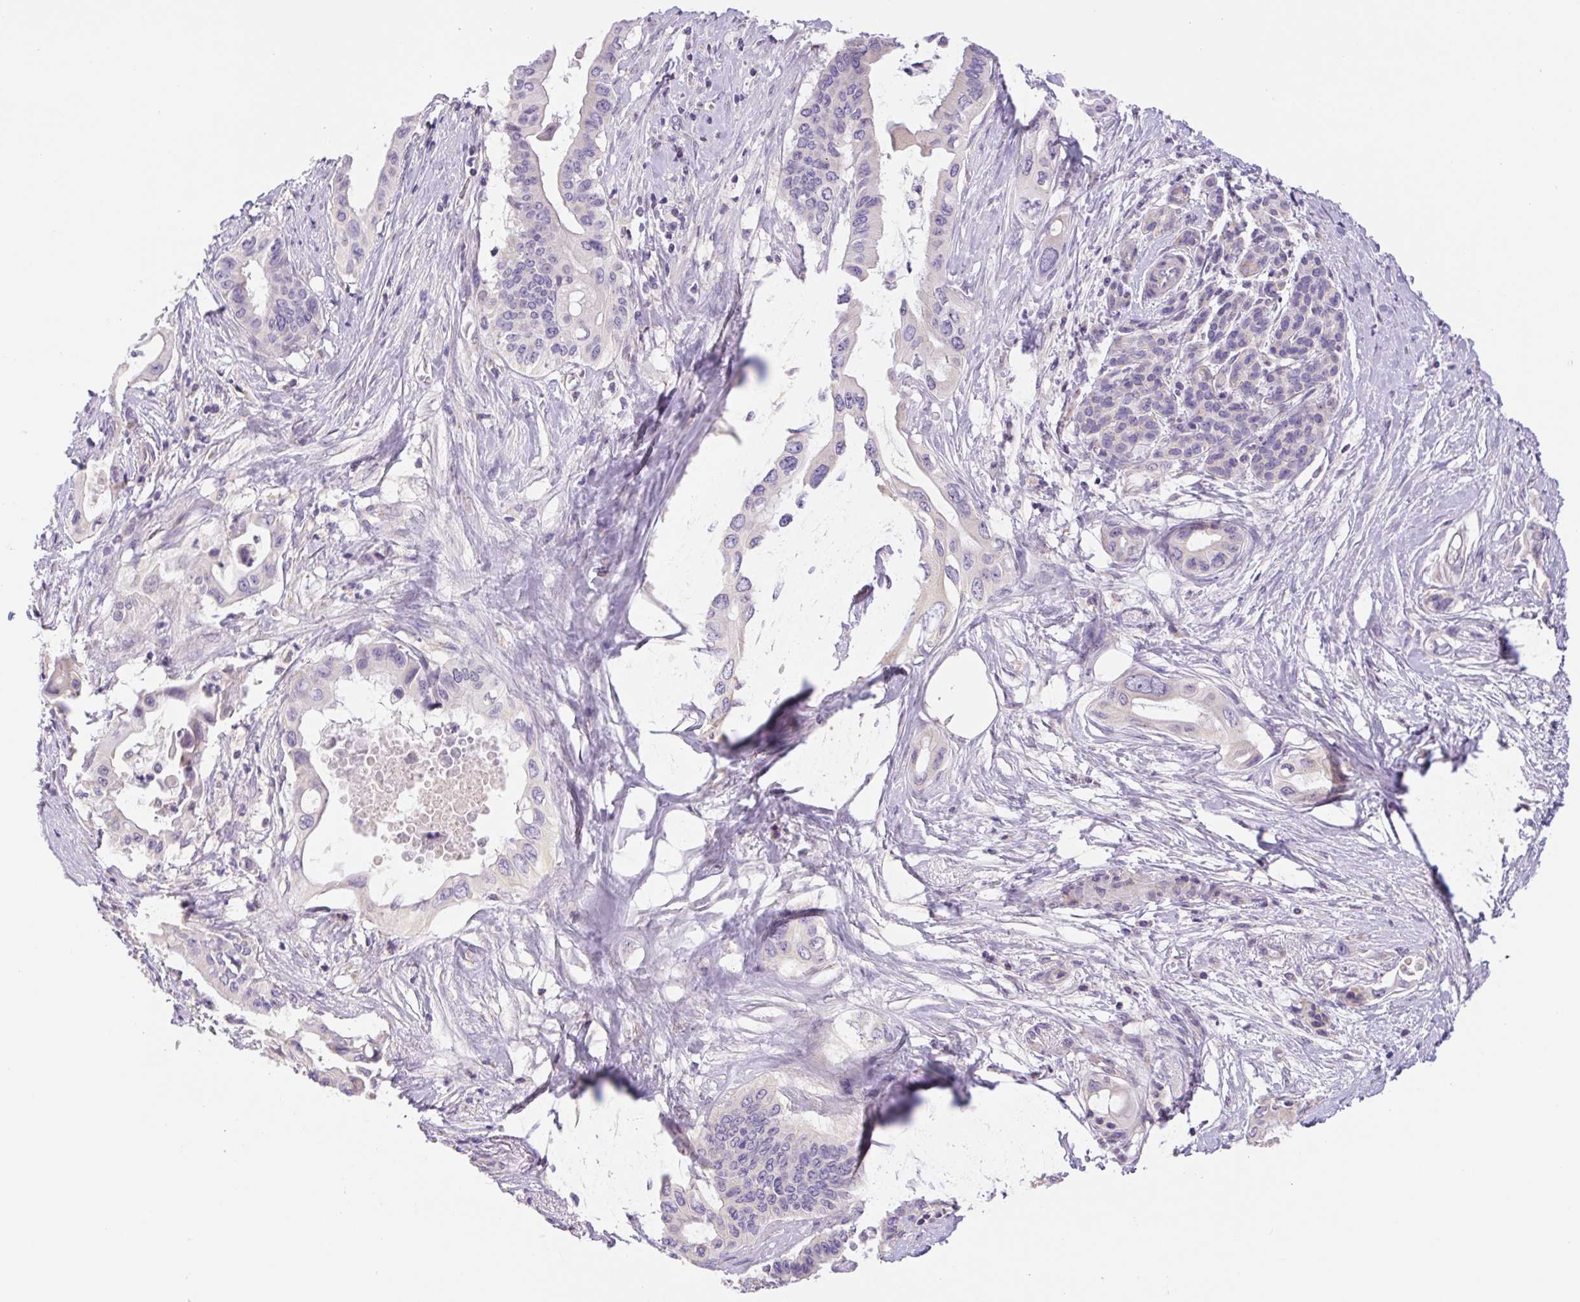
{"staining": {"intensity": "negative", "quantity": "none", "location": "none"}, "tissue": "pancreatic cancer", "cell_type": "Tumor cells", "image_type": "cancer", "snomed": [{"axis": "morphology", "description": "Adenocarcinoma, NOS"}, {"axis": "topography", "description": "Pancreas"}], "caption": "Photomicrograph shows no protein positivity in tumor cells of pancreatic cancer (adenocarcinoma) tissue.", "gene": "FKBP6", "patient": {"sex": "female", "age": 77}}